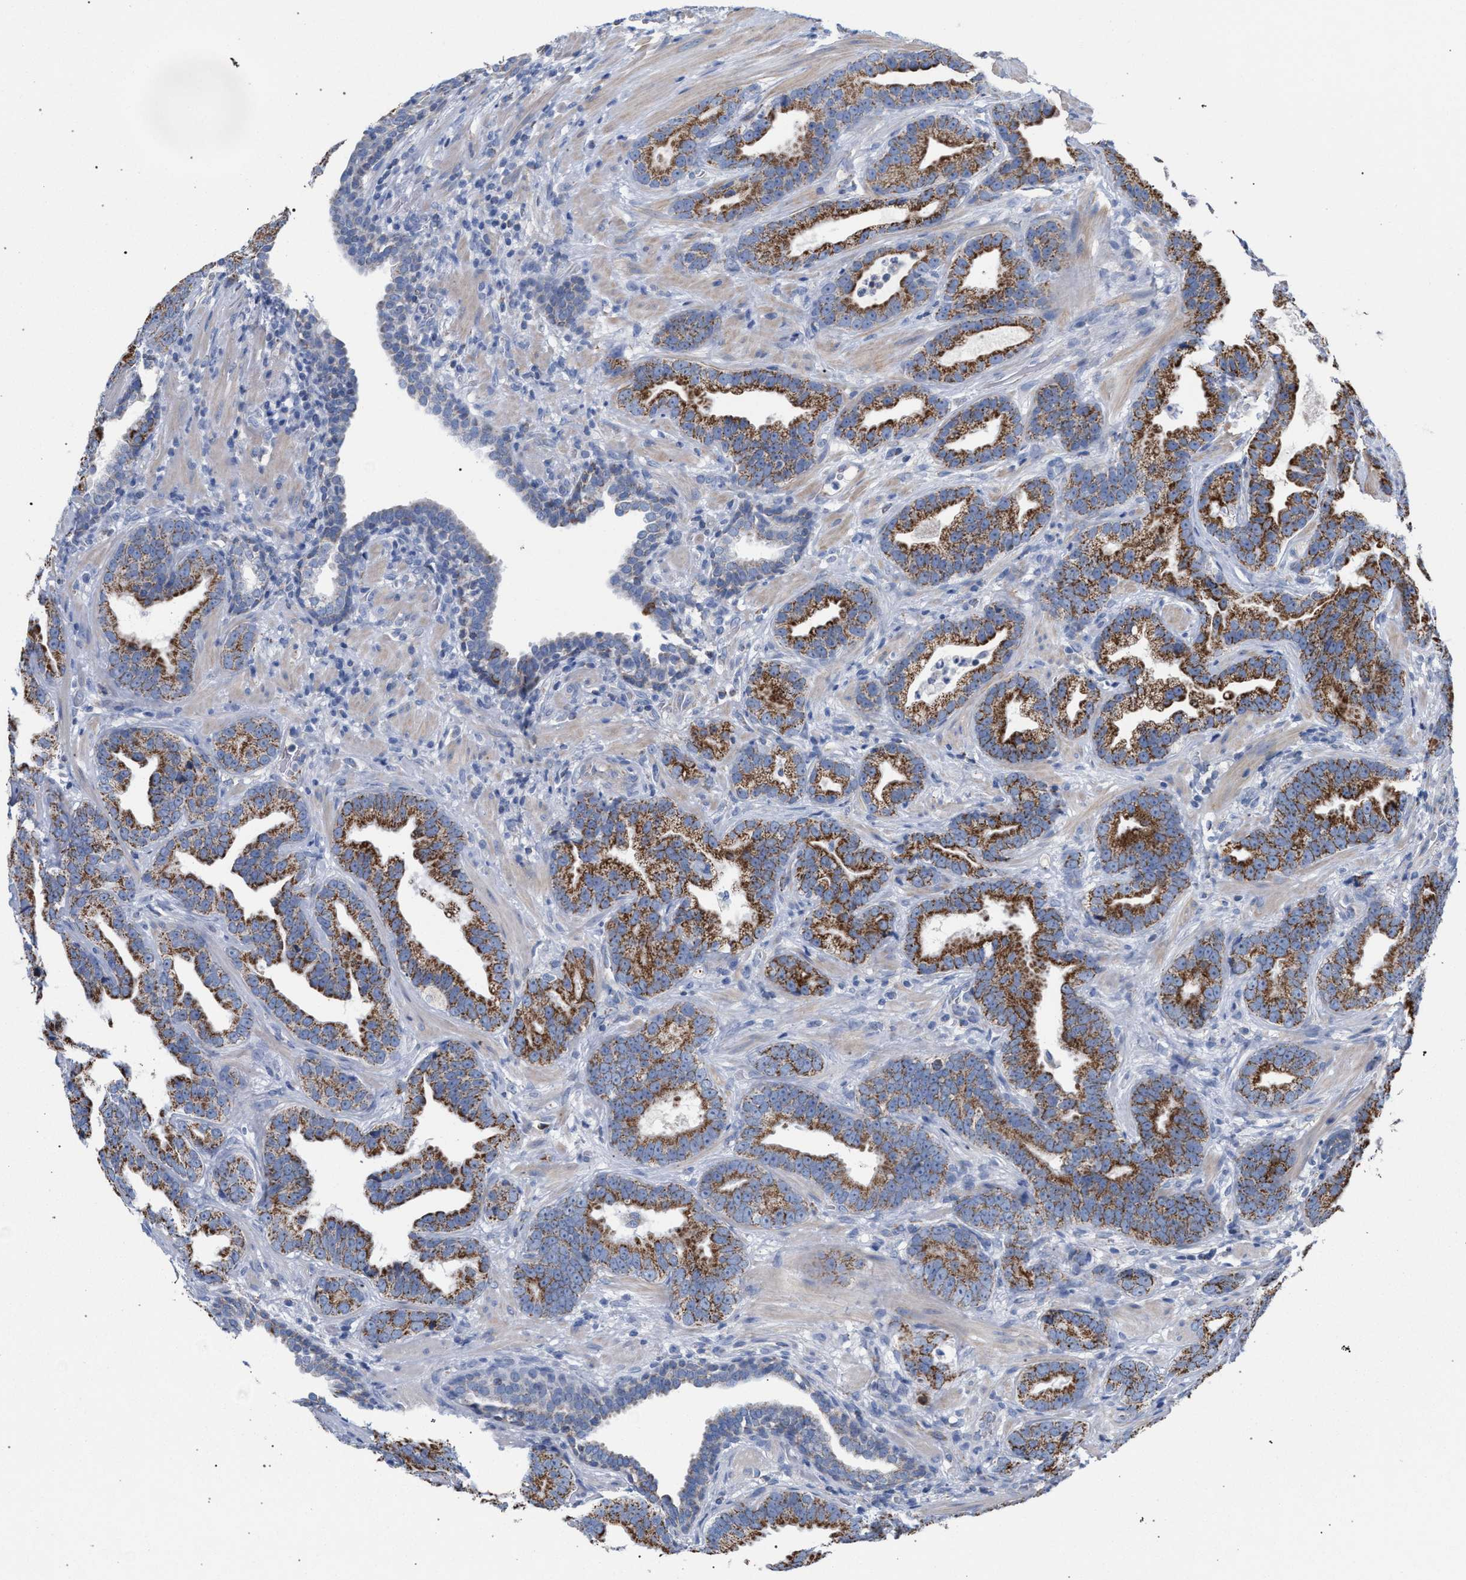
{"staining": {"intensity": "strong", "quantity": ">75%", "location": "cytoplasmic/membranous"}, "tissue": "prostate cancer", "cell_type": "Tumor cells", "image_type": "cancer", "snomed": [{"axis": "morphology", "description": "Adenocarcinoma, Low grade"}, {"axis": "topography", "description": "Prostate"}], "caption": "Prostate cancer (adenocarcinoma (low-grade)) stained for a protein demonstrates strong cytoplasmic/membranous positivity in tumor cells.", "gene": "ECI2", "patient": {"sex": "male", "age": 59}}